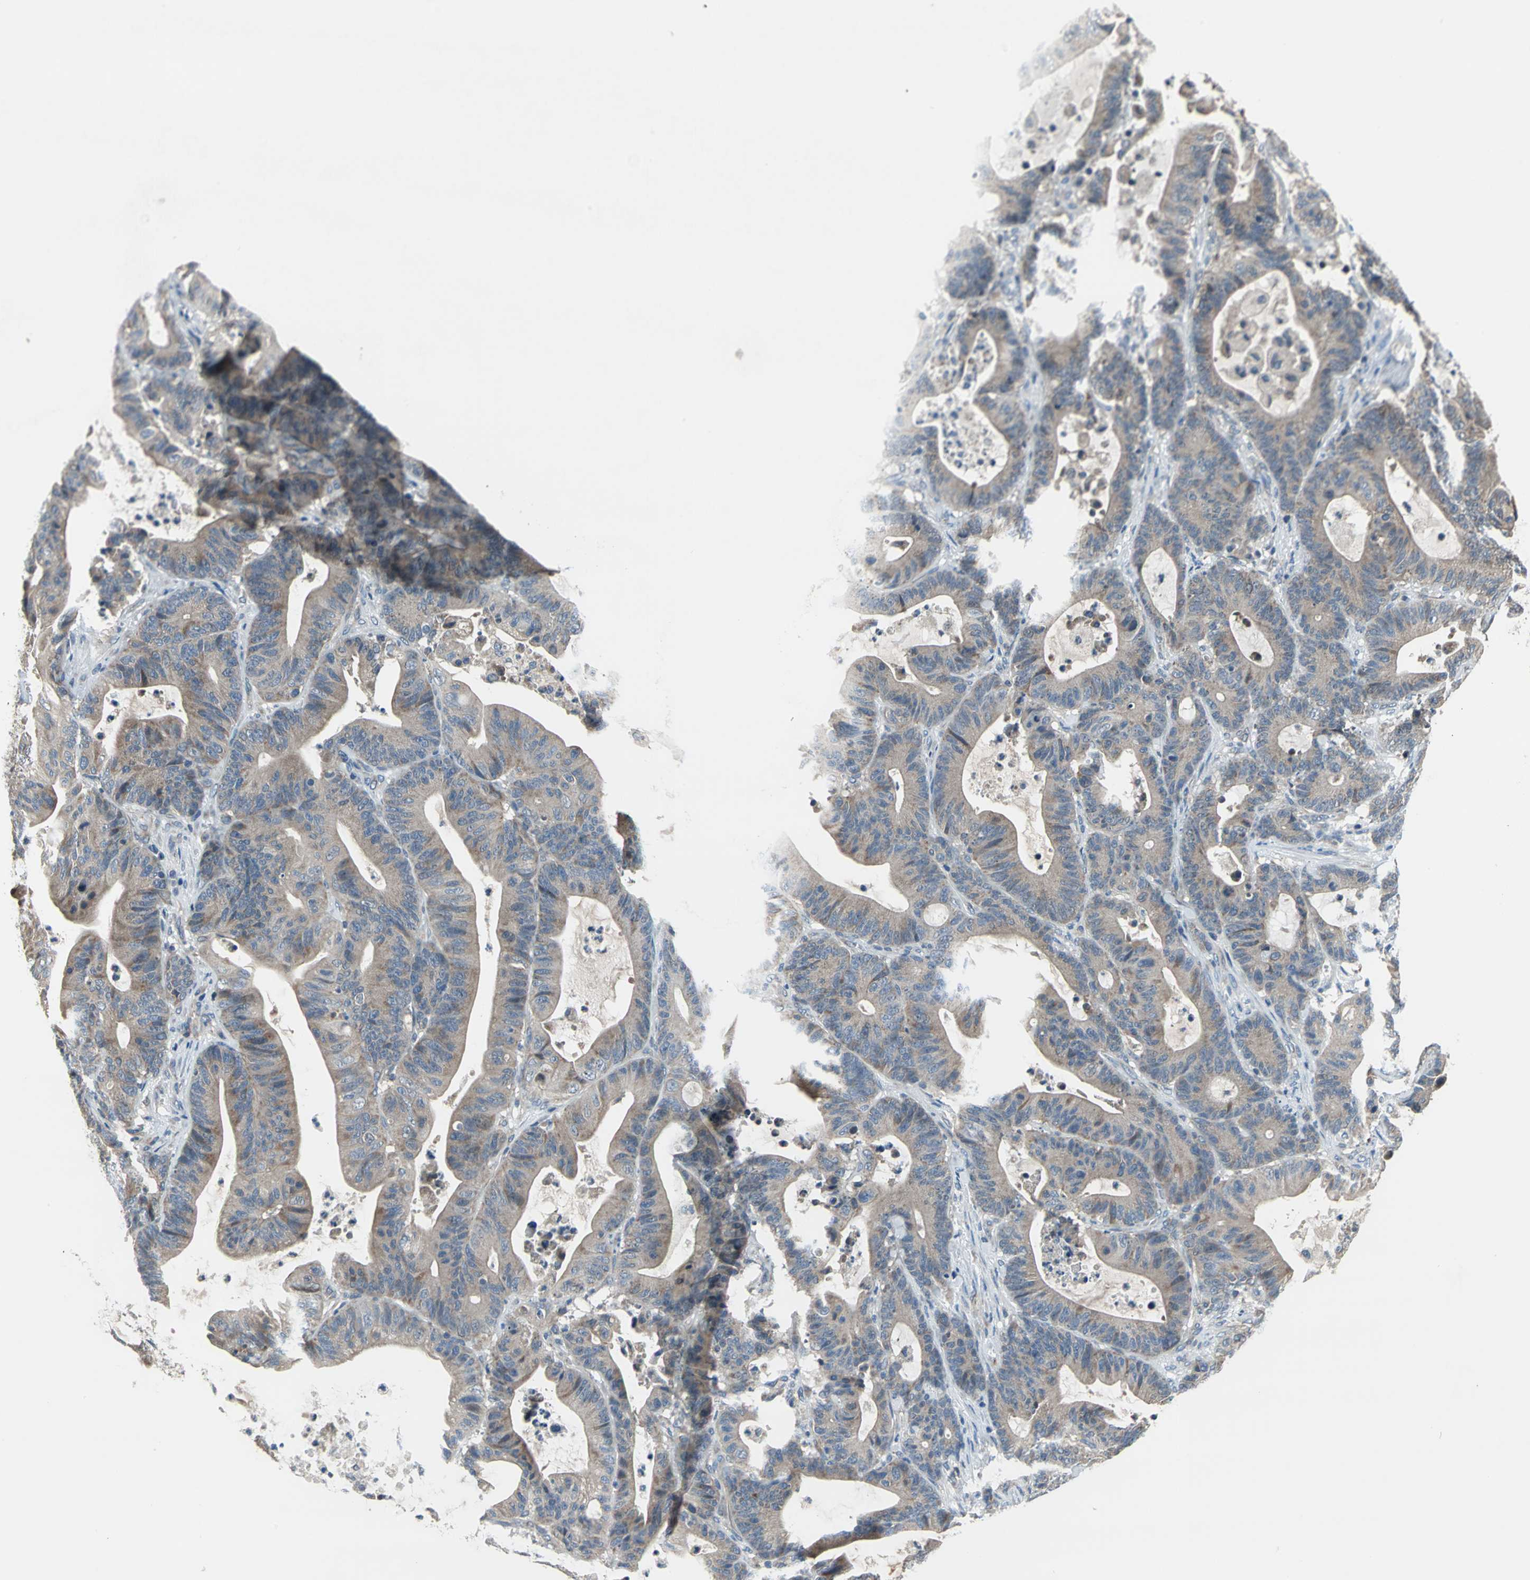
{"staining": {"intensity": "moderate", "quantity": "25%-75%", "location": "cytoplasmic/membranous"}, "tissue": "colorectal cancer", "cell_type": "Tumor cells", "image_type": "cancer", "snomed": [{"axis": "morphology", "description": "Adenocarcinoma, NOS"}, {"axis": "topography", "description": "Colon"}], "caption": "Immunohistochemical staining of colorectal cancer shows medium levels of moderate cytoplasmic/membranous staining in about 25%-75% of tumor cells. (DAB IHC with brightfield microscopy, high magnification).", "gene": "TRAK1", "patient": {"sex": "female", "age": 84}}